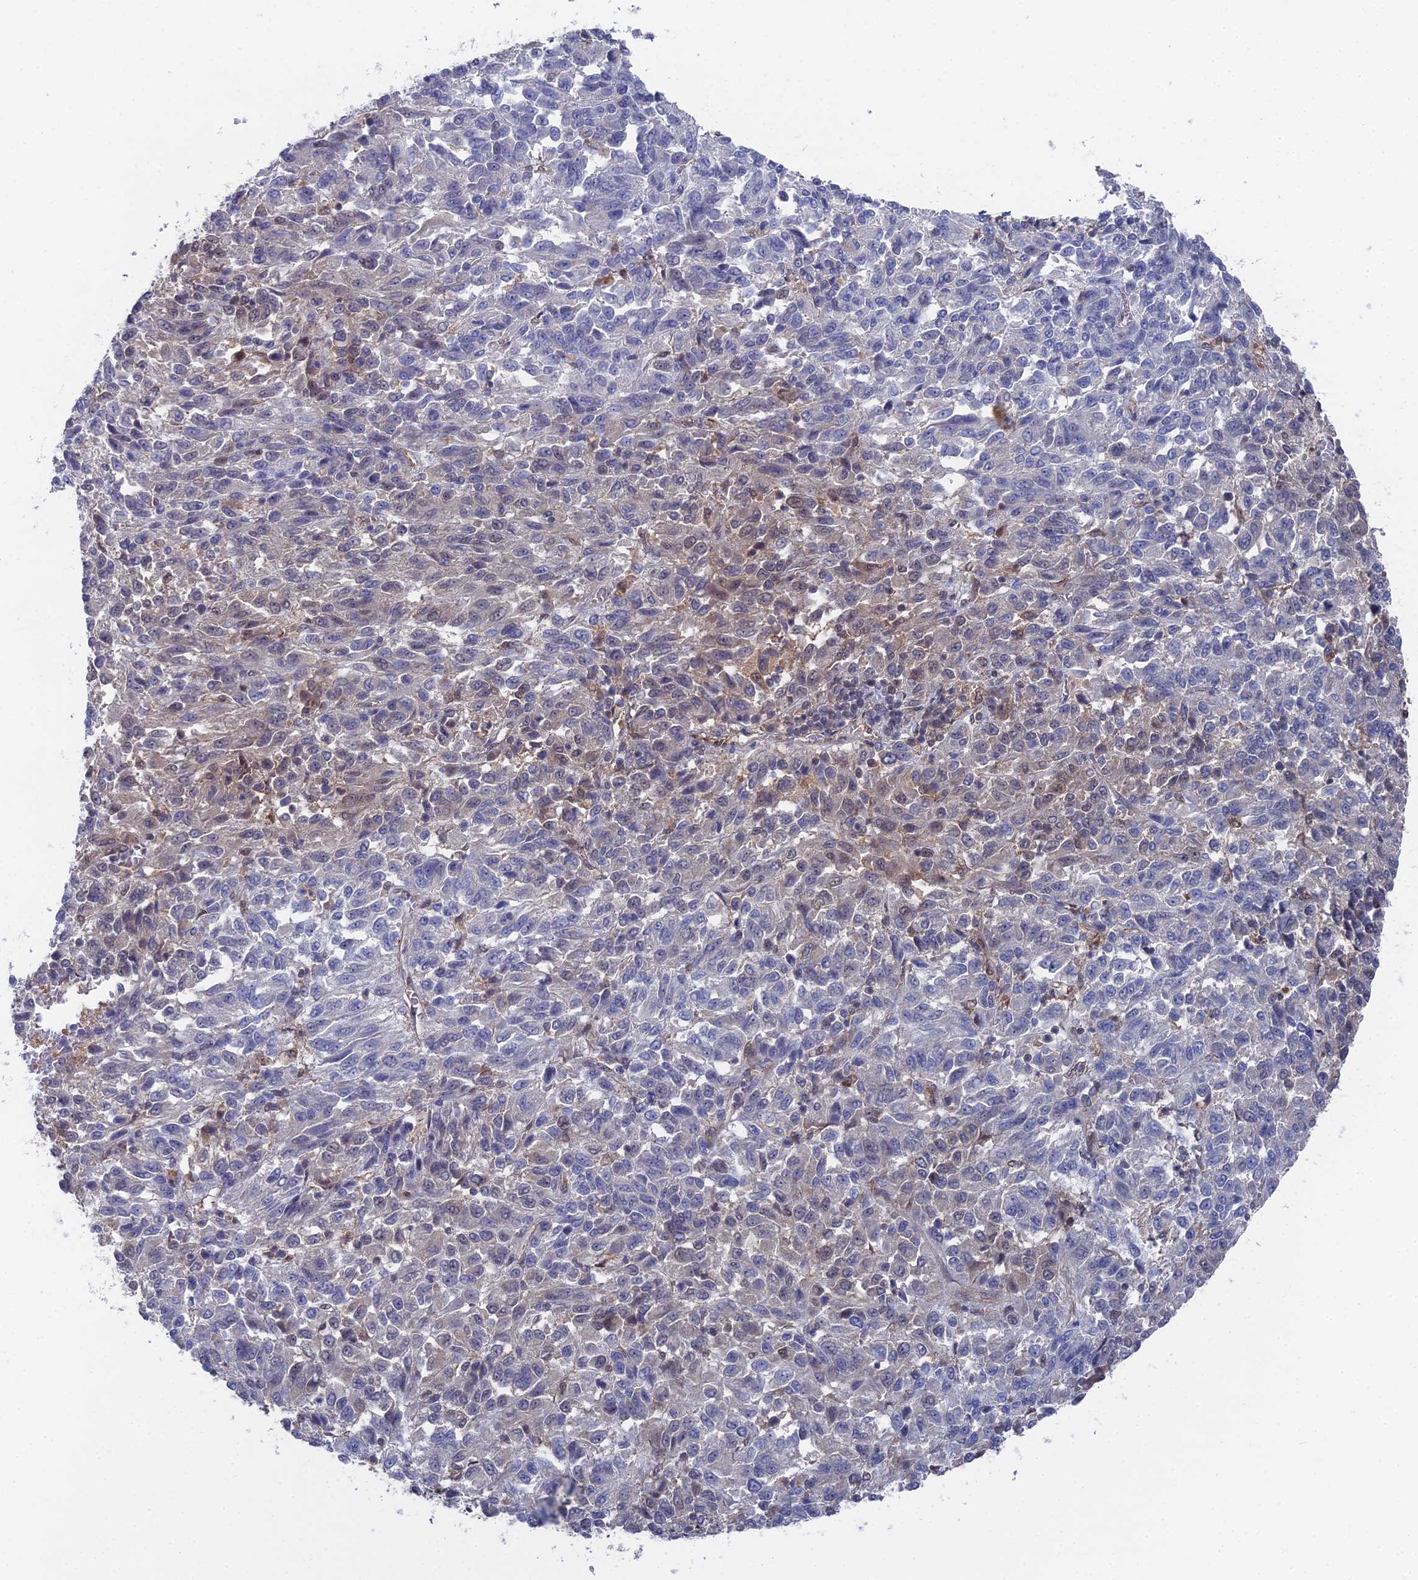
{"staining": {"intensity": "weak", "quantity": "<25%", "location": "cytoplasmic/membranous"}, "tissue": "melanoma", "cell_type": "Tumor cells", "image_type": "cancer", "snomed": [{"axis": "morphology", "description": "Malignant melanoma, Metastatic site"}, {"axis": "topography", "description": "Lung"}], "caption": "Histopathology image shows no significant protein expression in tumor cells of malignant melanoma (metastatic site).", "gene": "UNC5D", "patient": {"sex": "male", "age": 64}}